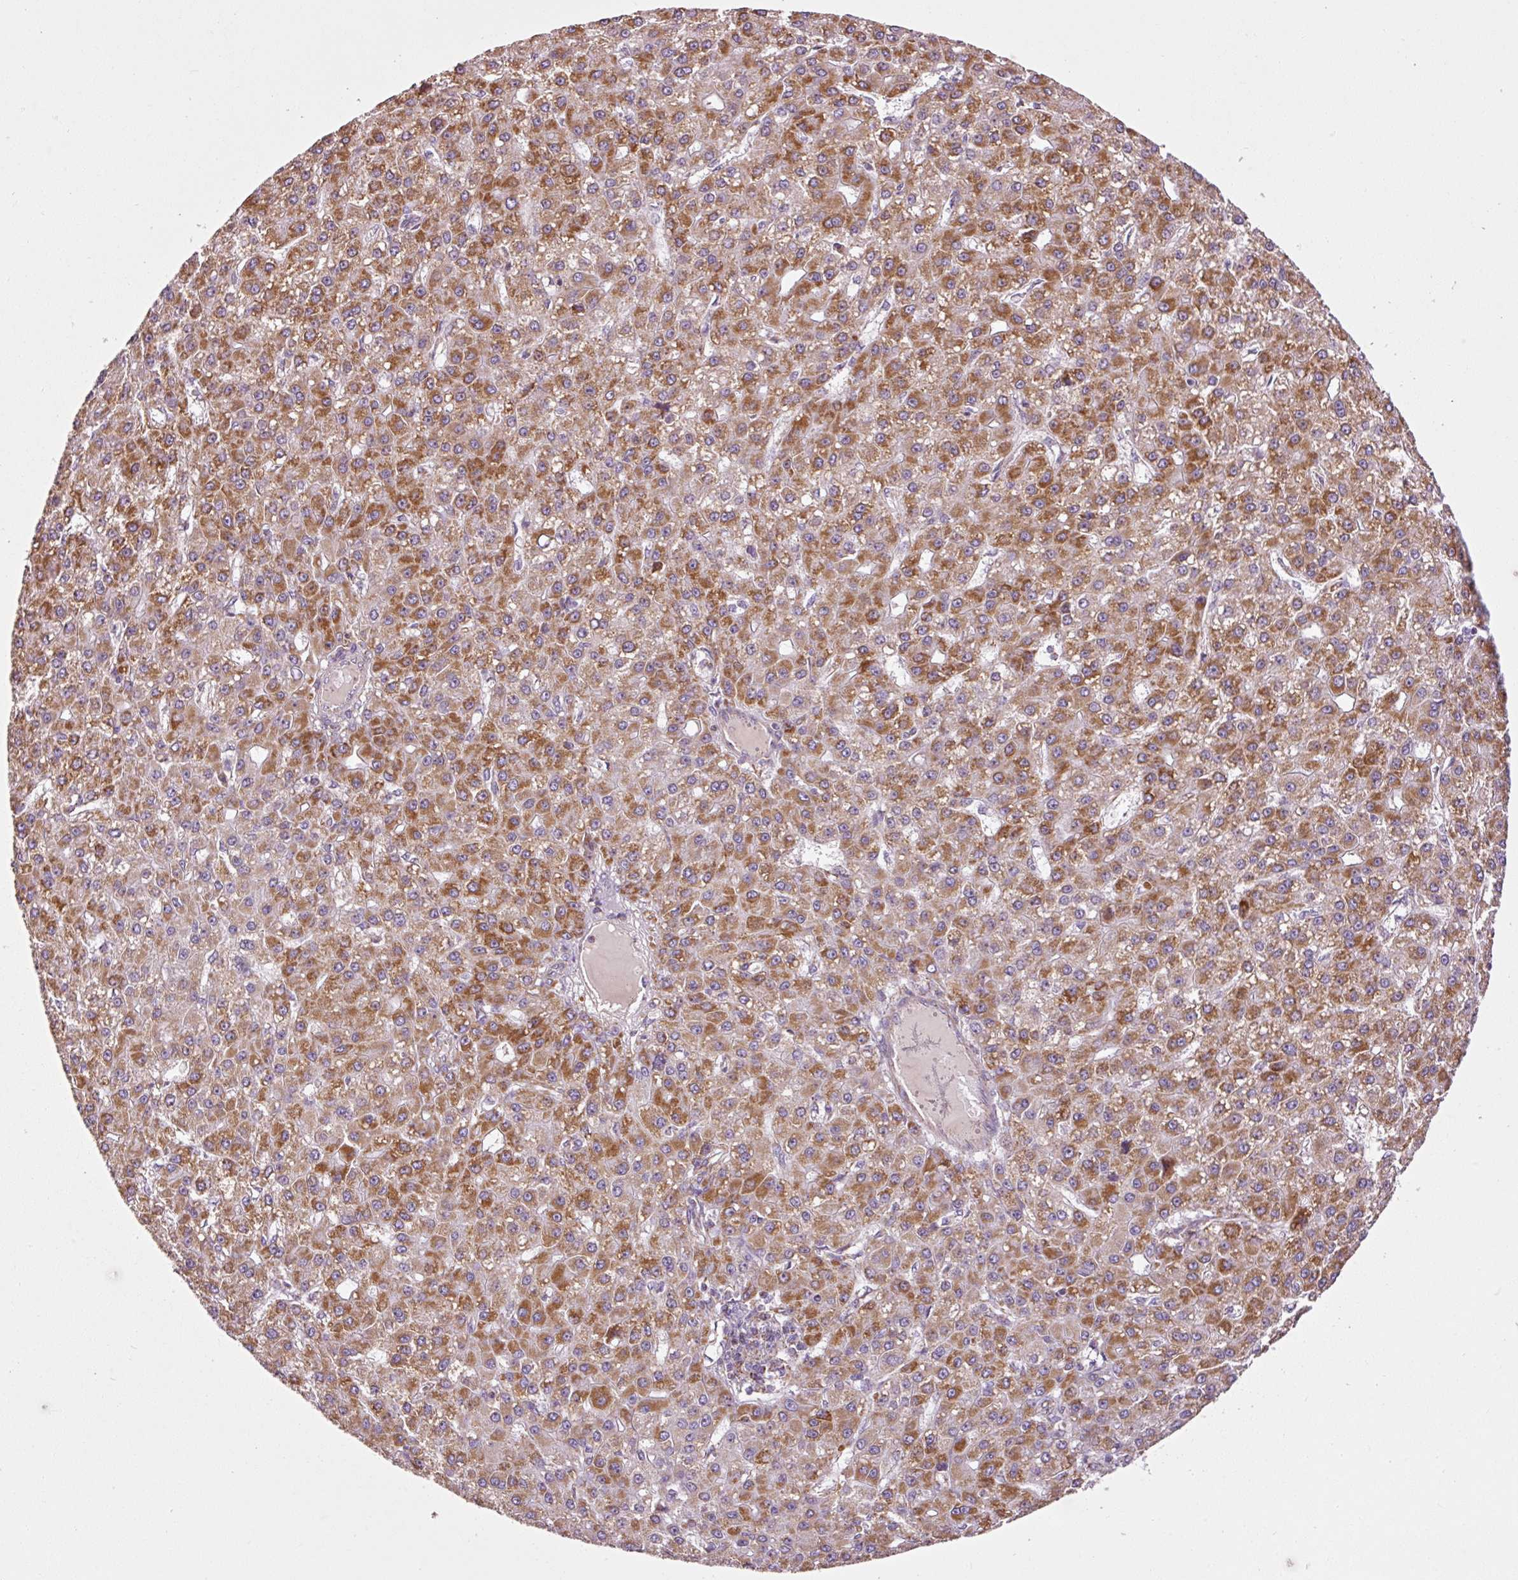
{"staining": {"intensity": "moderate", "quantity": ">75%", "location": "cytoplasmic/membranous"}, "tissue": "liver cancer", "cell_type": "Tumor cells", "image_type": "cancer", "snomed": [{"axis": "morphology", "description": "Carcinoma, Hepatocellular, NOS"}, {"axis": "topography", "description": "Liver"}], "caption": "Protein expression analysis of liver cancer (hepatocellular carcinoma) demonstrates moderate cytoplasmic/membranous expression in approximately >75% of tumor cells. Using DAB (3,3'-diaminobenzidine) (brown) and hematoxylin (blue) stains, captured at high magnification using brightfield microscopy.", "gene": "NDUFB4", "patient": {"sex": "male", "age": 67}}